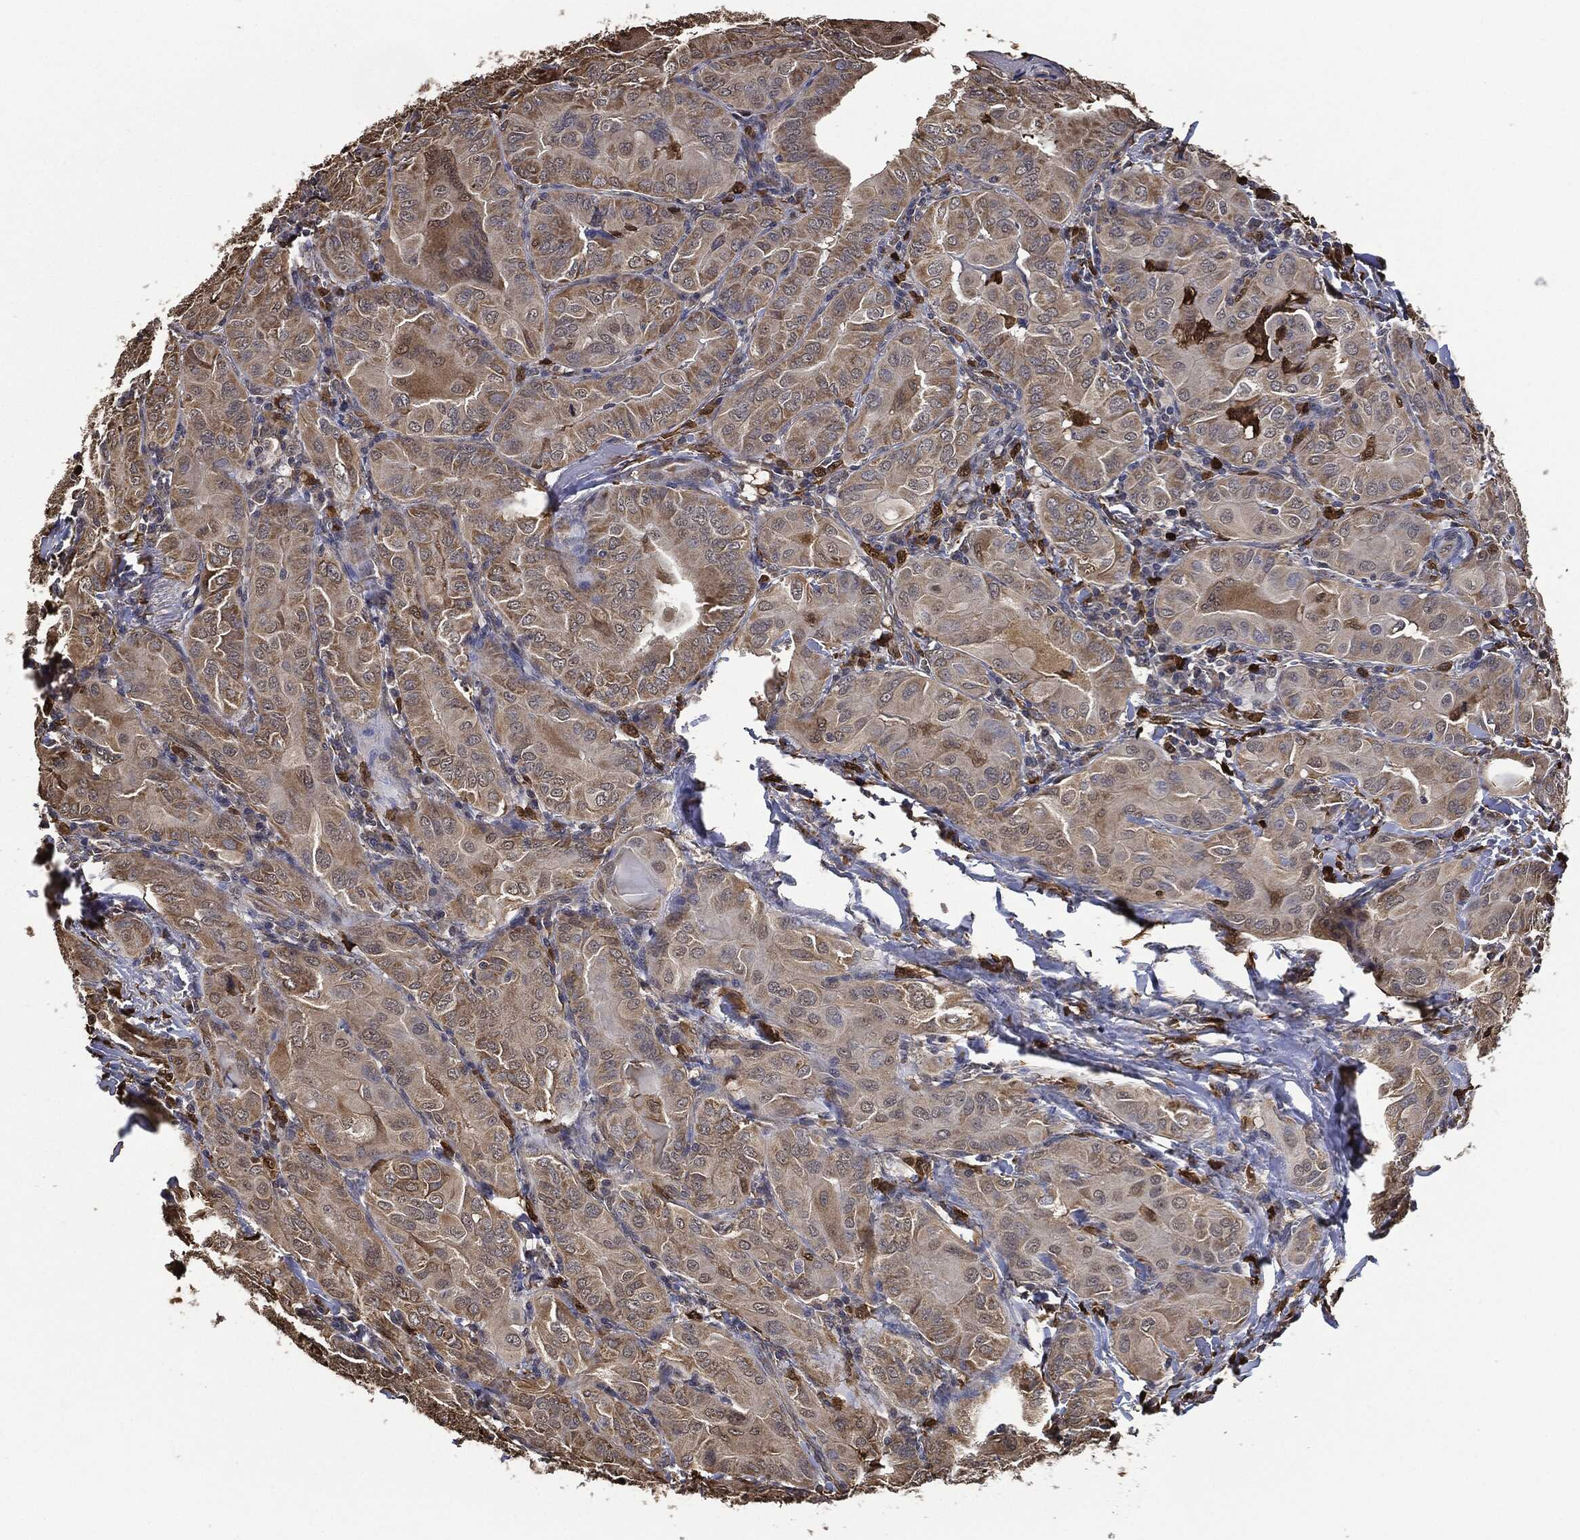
{"staining": {"intensity": "weak", "quantity": "25%-75%", "location": "cytoplasmic/membranous"}, "tissue": "thyroid cancer", "cell_type": "Tumor cells", "image_type": "cancer", "snomed": [{"axis": "morphology", "description": "Papillary adenocarcinoma, NOS"}, {"axis": "topography", "description": "Thyroid gland"}], "caption": "Thyroid papillary adenocarcinoma was stained to show a protein in brown. There is low levels of weak cytoplasmic/membranous positivity in approximately 25%-75% of tumor cells.", "gene": "S100A9", "patient": {"sex": "female", "age": 37}}